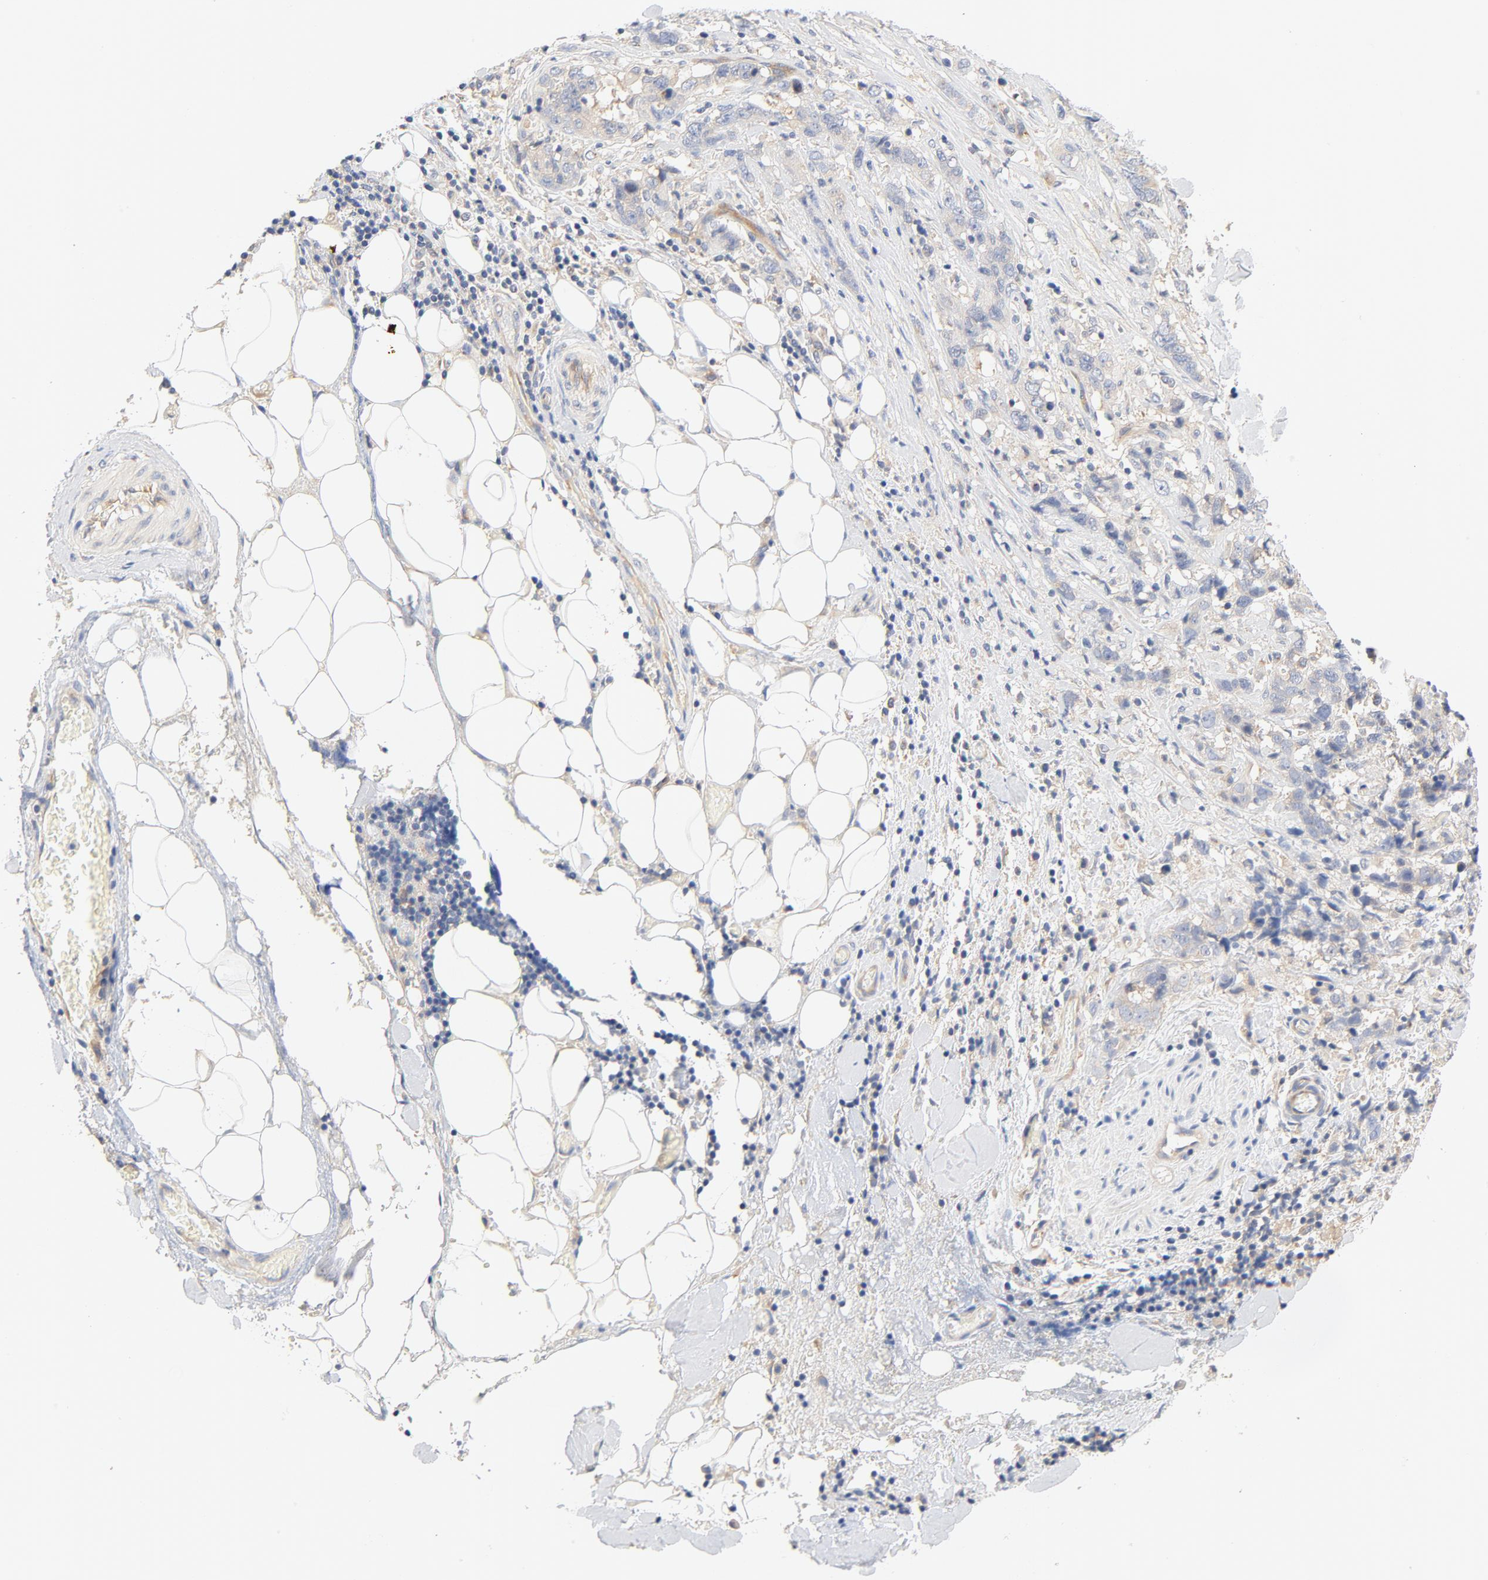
{"staining": {"intensity": "weak", "quantity": "25%-75%", "location": "cytoplasmic/membranous"}, "tissue": "stomach cancer", "cell_type": "Tumor cells", "image_type": "cancer", "snomed": [{"axis": "morphology", "description": "Adenocarcinoma, NOS"}, {"axis": "topography", "description": "Stomach"}], "caption": "Immunohistochemistry (IHC) photomicrograph of neoplastic tissue: human stomach cancer stained using IHC displays low levels of weak protein expression localized specifically in the cytoplasmic/membranous of tumor cells, appearing as a cytoplasmic/membranous brown color.", "gene": "DYNC1H1", "patient": {"sex": "male", "age": 48}}